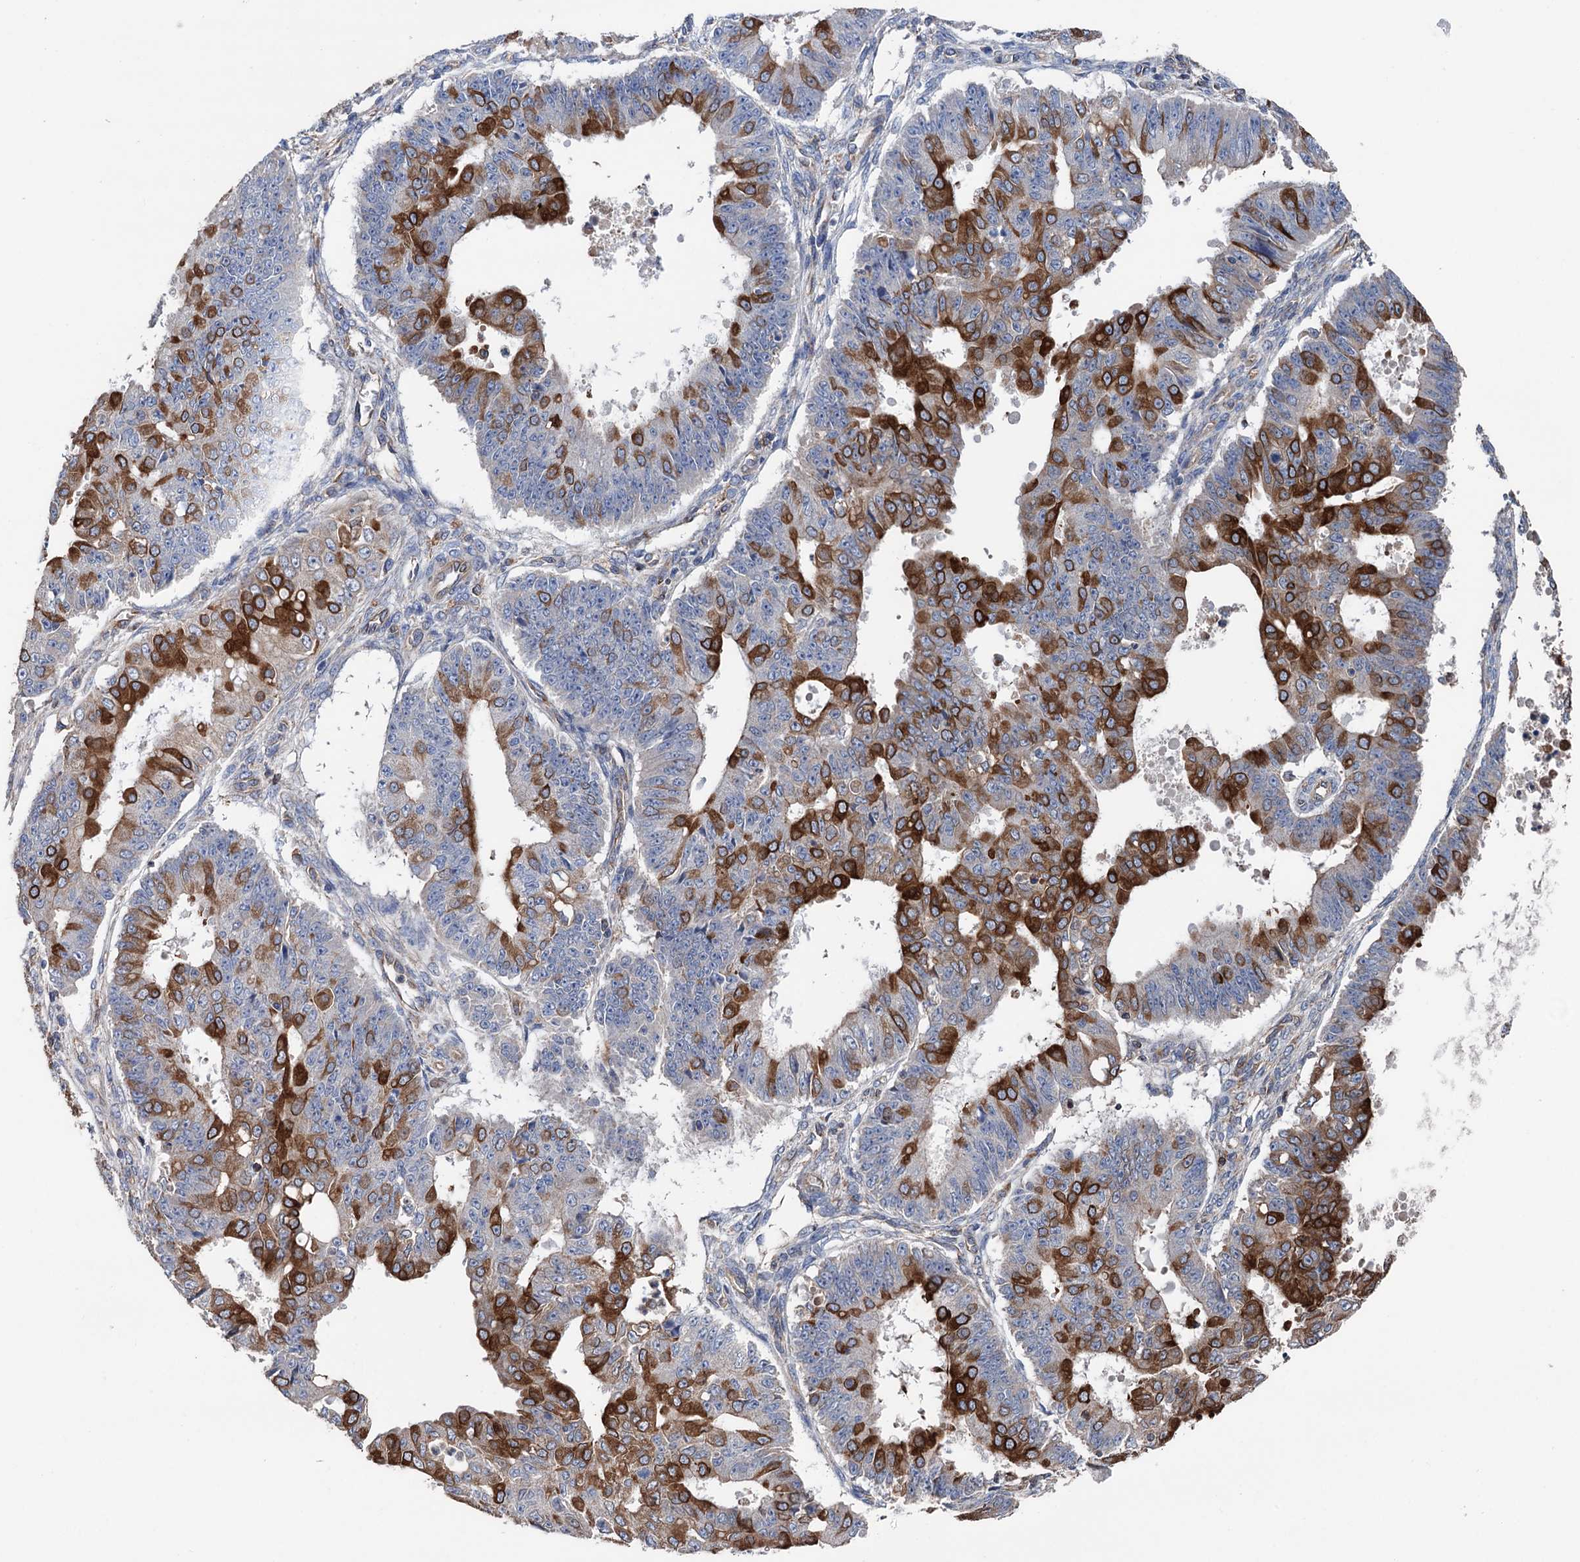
{"staining": {"intensity": "strong", "quantity": "25%-75%", "location": "cytoplasmic/membranous"}, "tissue": "ovarian cancer", "cell_type": "Tumor cells", "image_type": "cancer", "snomed": [{"axis": "morphology", "description": "Carcinoma, endometroid"}, {"axis": "topography", "description": "Appendix"}, {"axis": "topography", "description": "Ovary"}], "caption": "Human ovarian cancer (endometroid carcinoma) stained with a protein marker demonstrates strong staining in tumor cells.", "gene": "STING1", "patient": {"sex": "female", "age": 42}}